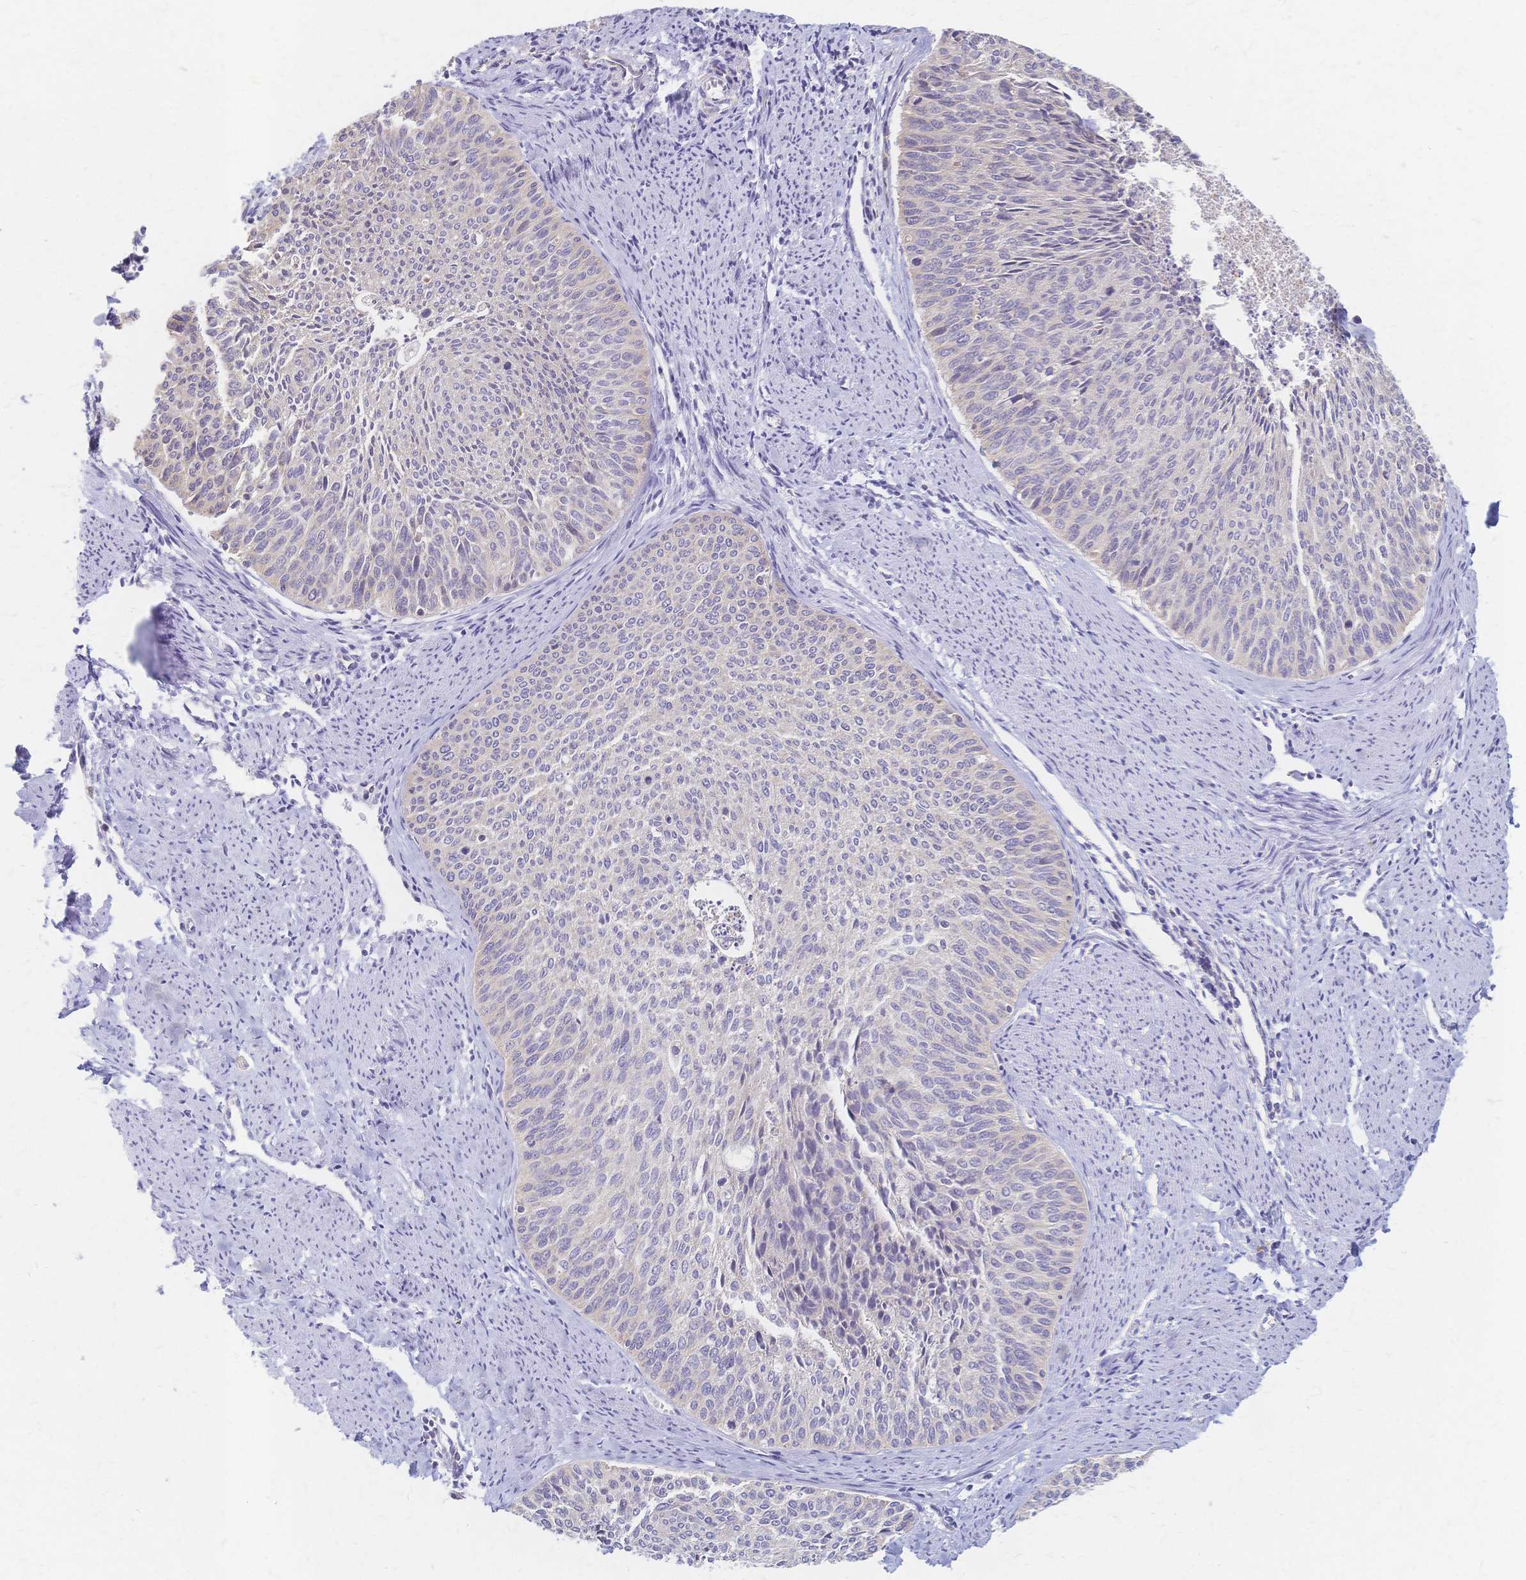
{"staining": {"intensity": "negative", "quantity": "none", "location": "none"}, "tissue": "cervical cancer", "cell_type": "Tumor cells", "image_type": "cancer", "snomed": [{"axis": "morphology", "description": "Squamous cell carcinoma, NOS"}, {"axis": "topography", "description": "Cervix"}], "caption": "The immunohistochemistry histopathology image has no significant staining in tumor cells of squamous cell carcinoma (cervical) tissue. Nuclei are stained in blue.", "gene": "CYB5A", "patient": {"sex": "female", "age": 55}}